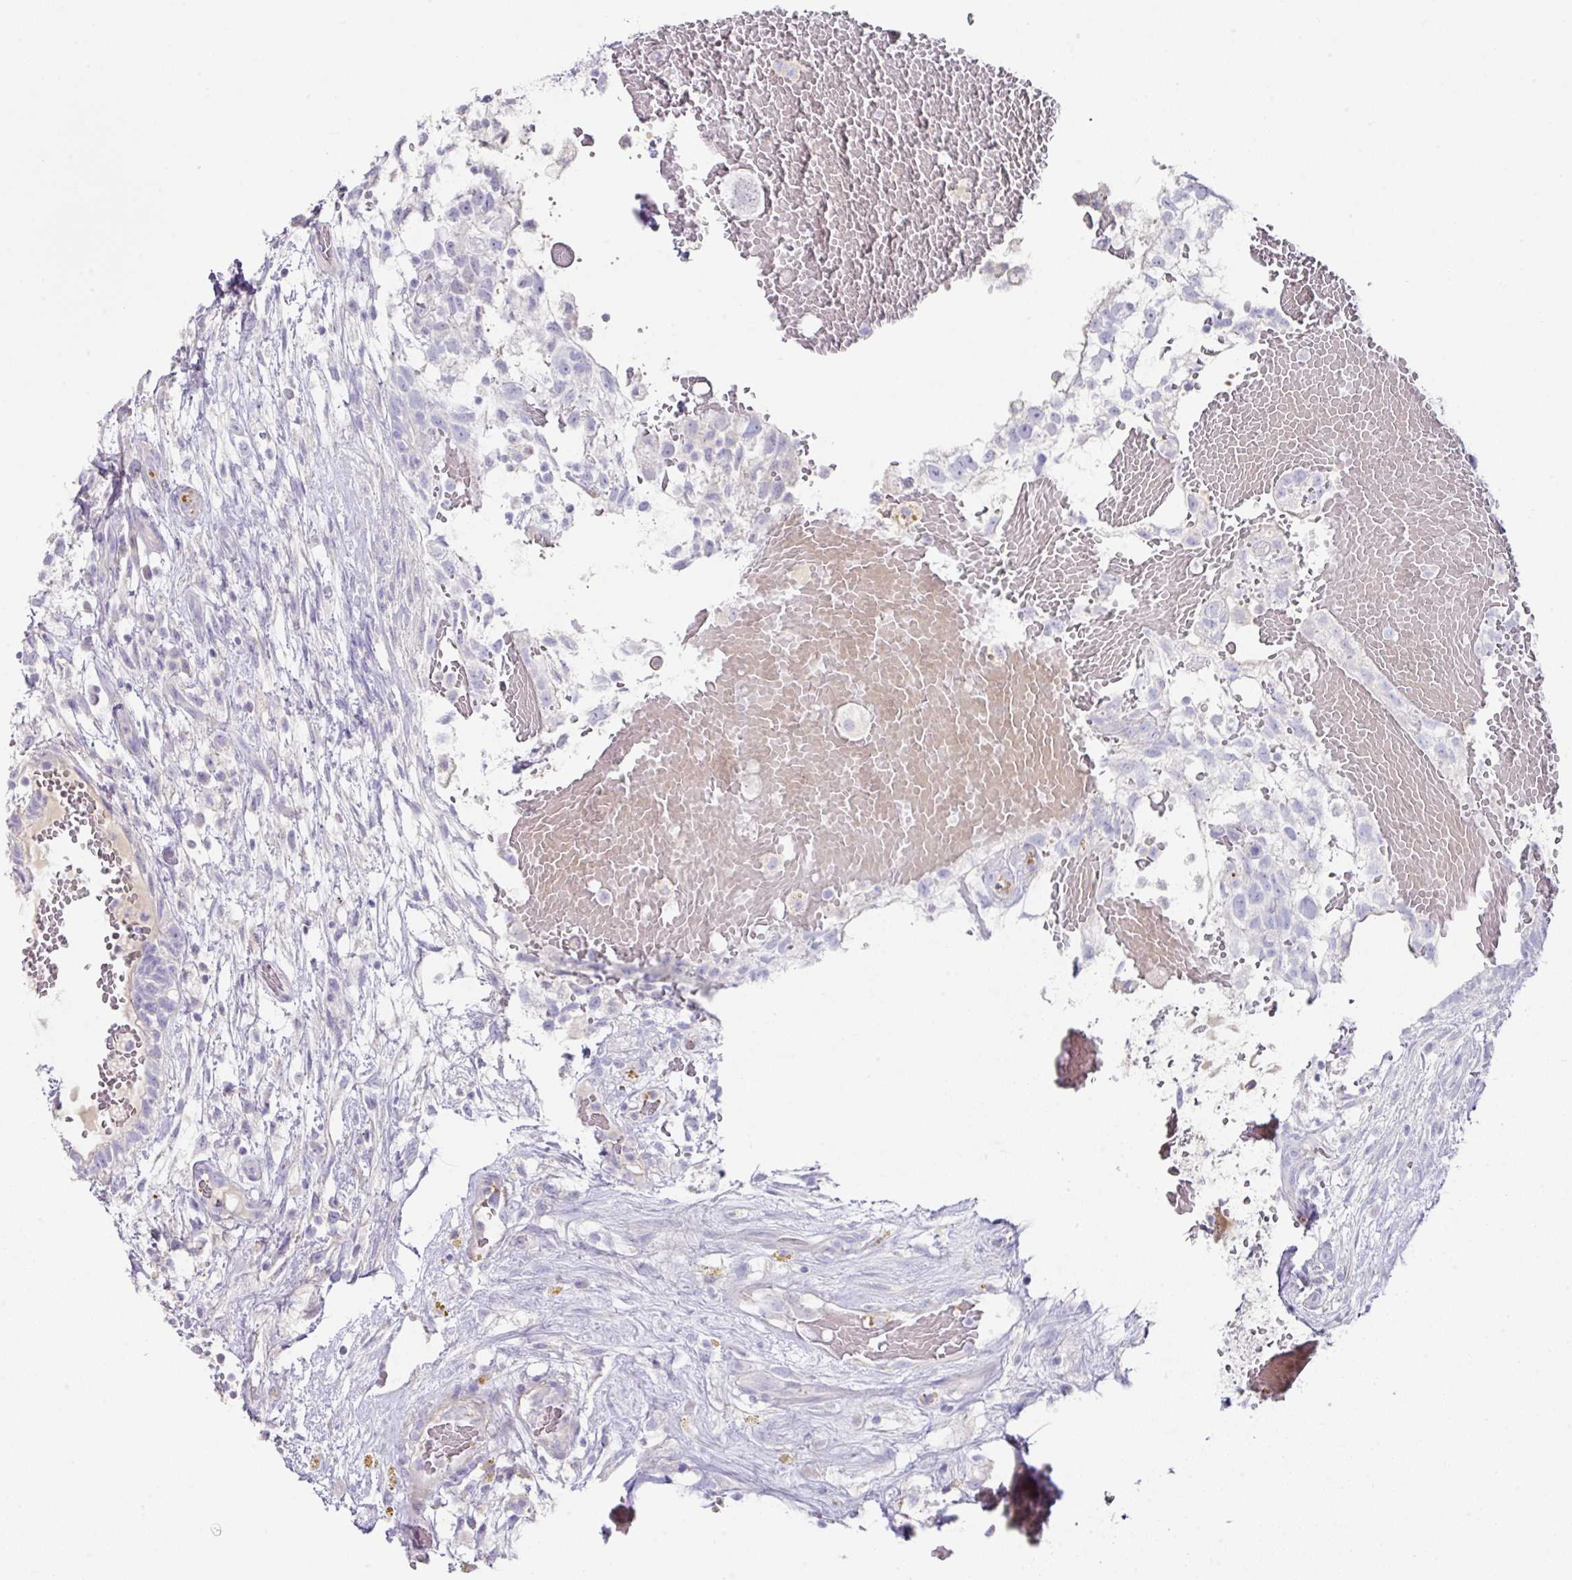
{"staining": {"intensity": "negative", "quantity": "none", "location": "none"}, "tissue": "testis cancer", "cell_type": "Tumor cells", "image_type": "cancer", "snomed": [{"axis": "morphology", "description": "Normal tissue, NOS"}, {"axis": "morphology", "description": "Carcinoma, Embryonal, NOS"}, {"axis": "topography", "description": "Testis"}], "caption": "Micrograph shows no significant protein positivity in tumor cells of testis cancer (embryonal carcinoma).", "gene": "TARM1", "patient": {"sex": "male", "age": 32}}